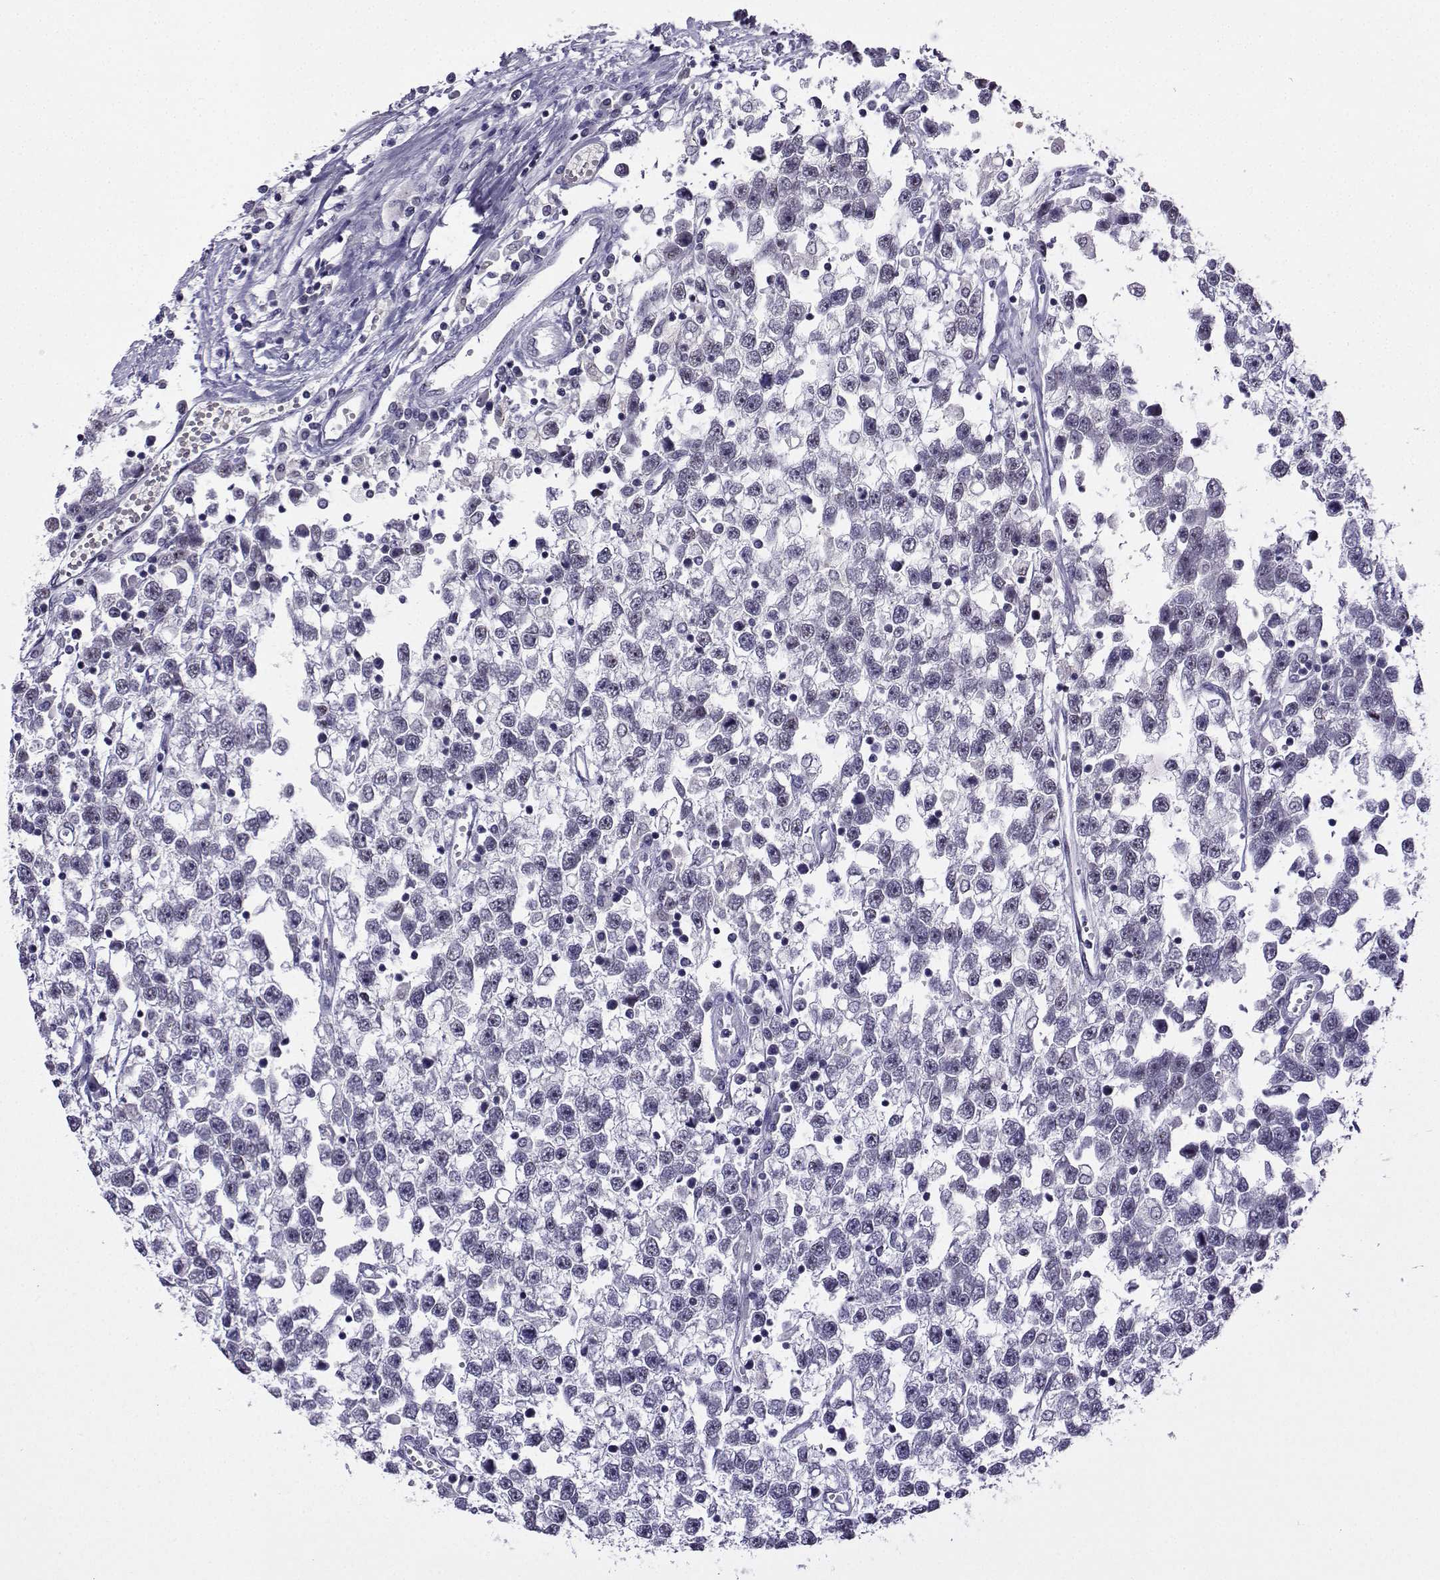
{"staining": {"intensity": "negative", "quantity": "none", "location": "none"}, "tissue": "testis cancer", "cell_type": "Tumor cells", "image_type": "cancer", "snomed": [{"axis": "morphology", "description": "Seminoma, NOS"}, {"axis": "topography", "description": "Testis"}], "caption": "Testis cancer (seminoma) was stained to show a protein in brown. There is no significant expression in tumor cells.", "gene": "LRFN2", "patient": {"sex": "male", "age": 34}}